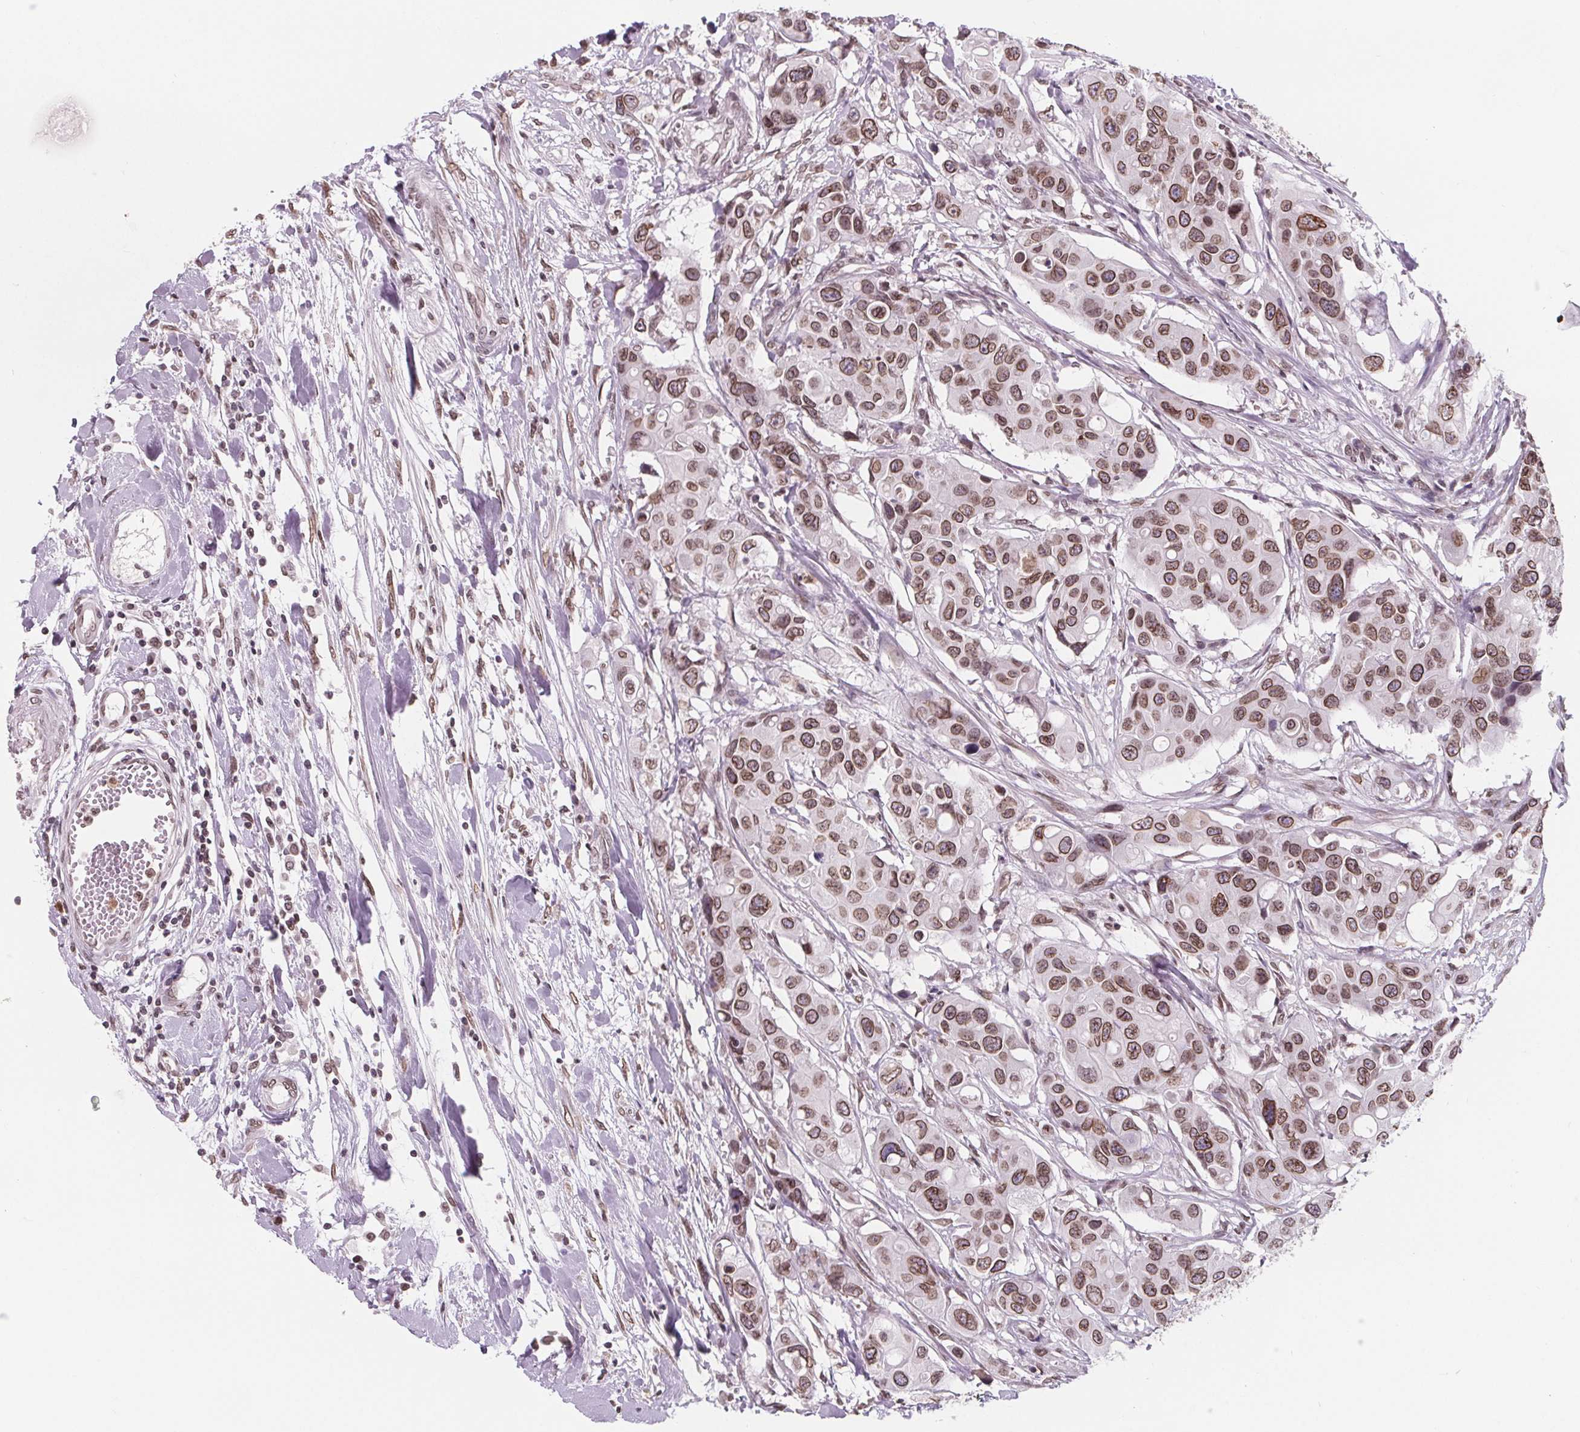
{"staining": {"intensity": "moderate", "quantity": ">75%", "location": "cytoplasmic/membranous,nuclear"}, "tissue": "colorectal cancer", "cell_type": "Tumor cells", "image_type": "cancer", "snomed": [{"axis": "morphology", "description": "Adenocarcinoma, NOS"}, {"axis": "topography", "description": "Colon"}], "caption": "This is an image of IHC staining of colorectal adenocarcinoma, which shows moderate staining in the cytoplasmic/membranous and nuclear of tumor cells.", "gene": "TTC39C", "patient": {"sex": "male", "age": 77}}